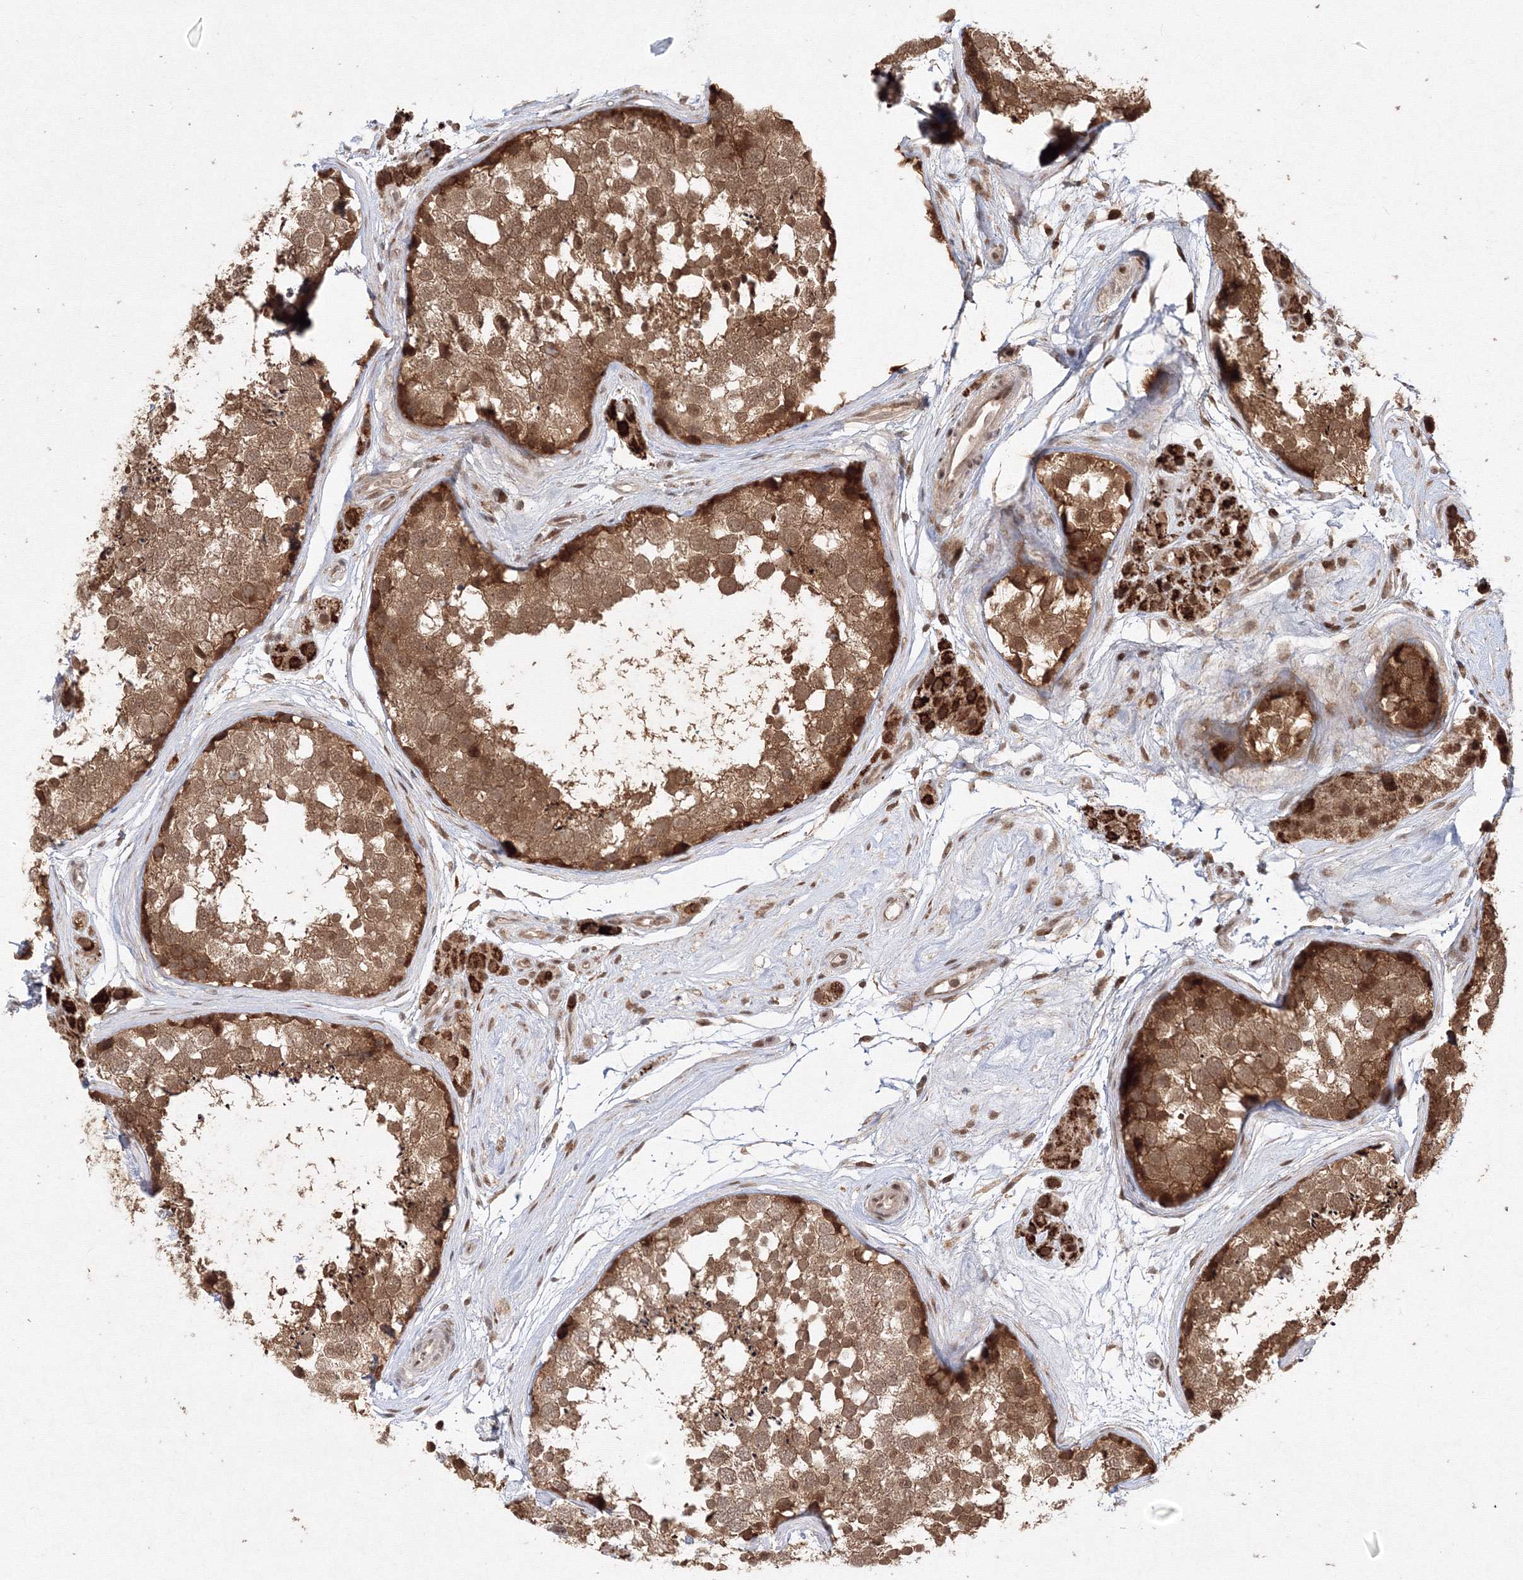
{"staining": {"intensity": "moderate", "quantity": ">75%", "location": "cytoplasmic/membranous,nuclear"}, "tissue": "testis", "cell_type": "Cells in seminiferous ducts", "image_type": "normal", "snomed": [{"axis": "morphology", "description": "Normal tissue, NOS"}, {"axis": "topography", "description": "Testis"}], "caption": "Immunohistochemistry photomicrograph of unremarkable testis: human testis stained using IHC shows medium levels of moderate protein expression localized specifically in the cytoplasmic/membranous,nuclear of cells in seminiferous ducts, appearing as a cytoplasmic/membranous,nuclear brown color.", "gene": "COPS4", "patient": {"sex": "male", "age": 56}}